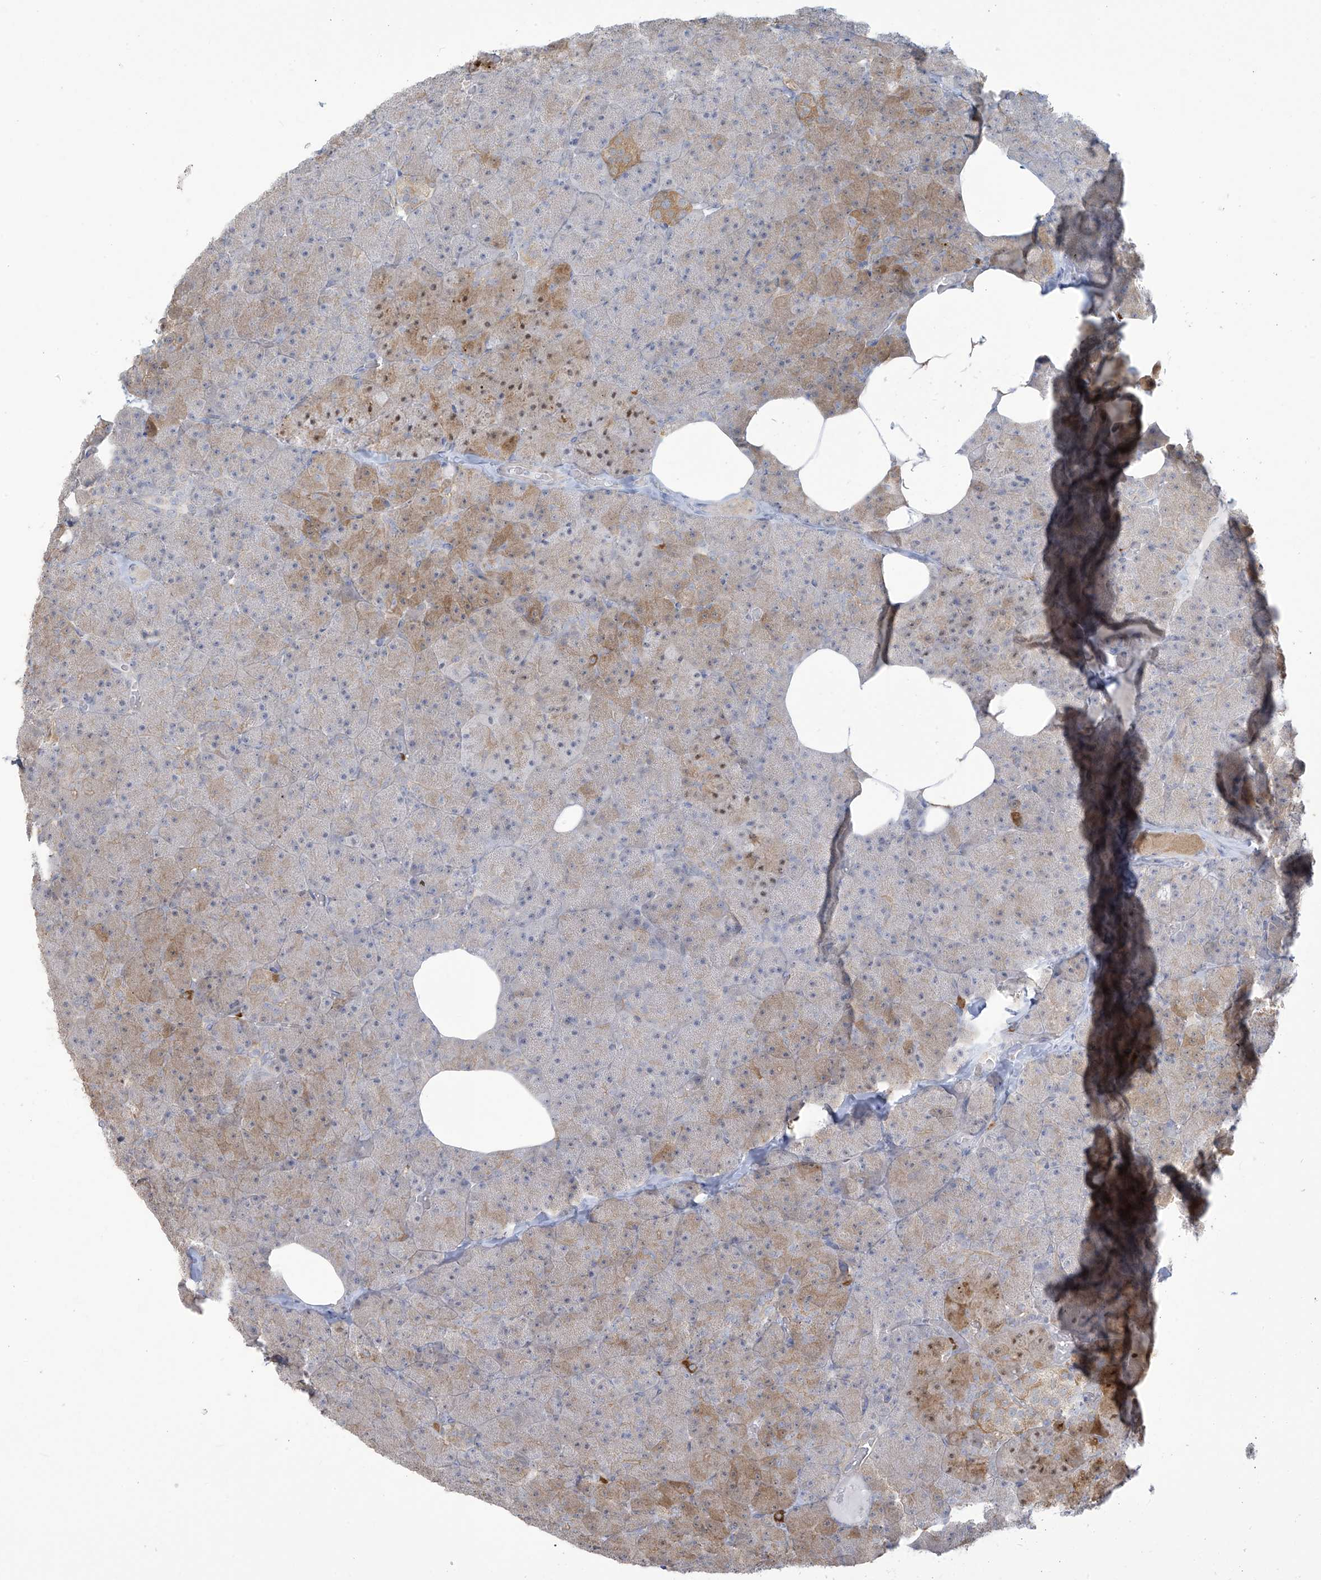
{"staining": {"intensity": "moderate", "quantity": "25%-75%", "location": "cytoplasmic/membranous,nuclear"}, "tissue": "pancreas", "cell_type": "Exocrine glandular cells", "image_type": "normal", "snomed": [{"axis": "morphology", "description": "Normal tissue, NOS"}, {"axis": "morphology", "description": "Carcinoid, malignant, NOS"}, {"axis": "topography", "description": "Pancreas"}], "caption": "Immunohistochemical staining of normal pancreas shows medium levels of moderate cytoplasmic/membranous,nuclear expression in about 25%-75% of exocrine glandular cells.", "gene": "TAGAP", "patient": {"sex": "female", "age": 35}}